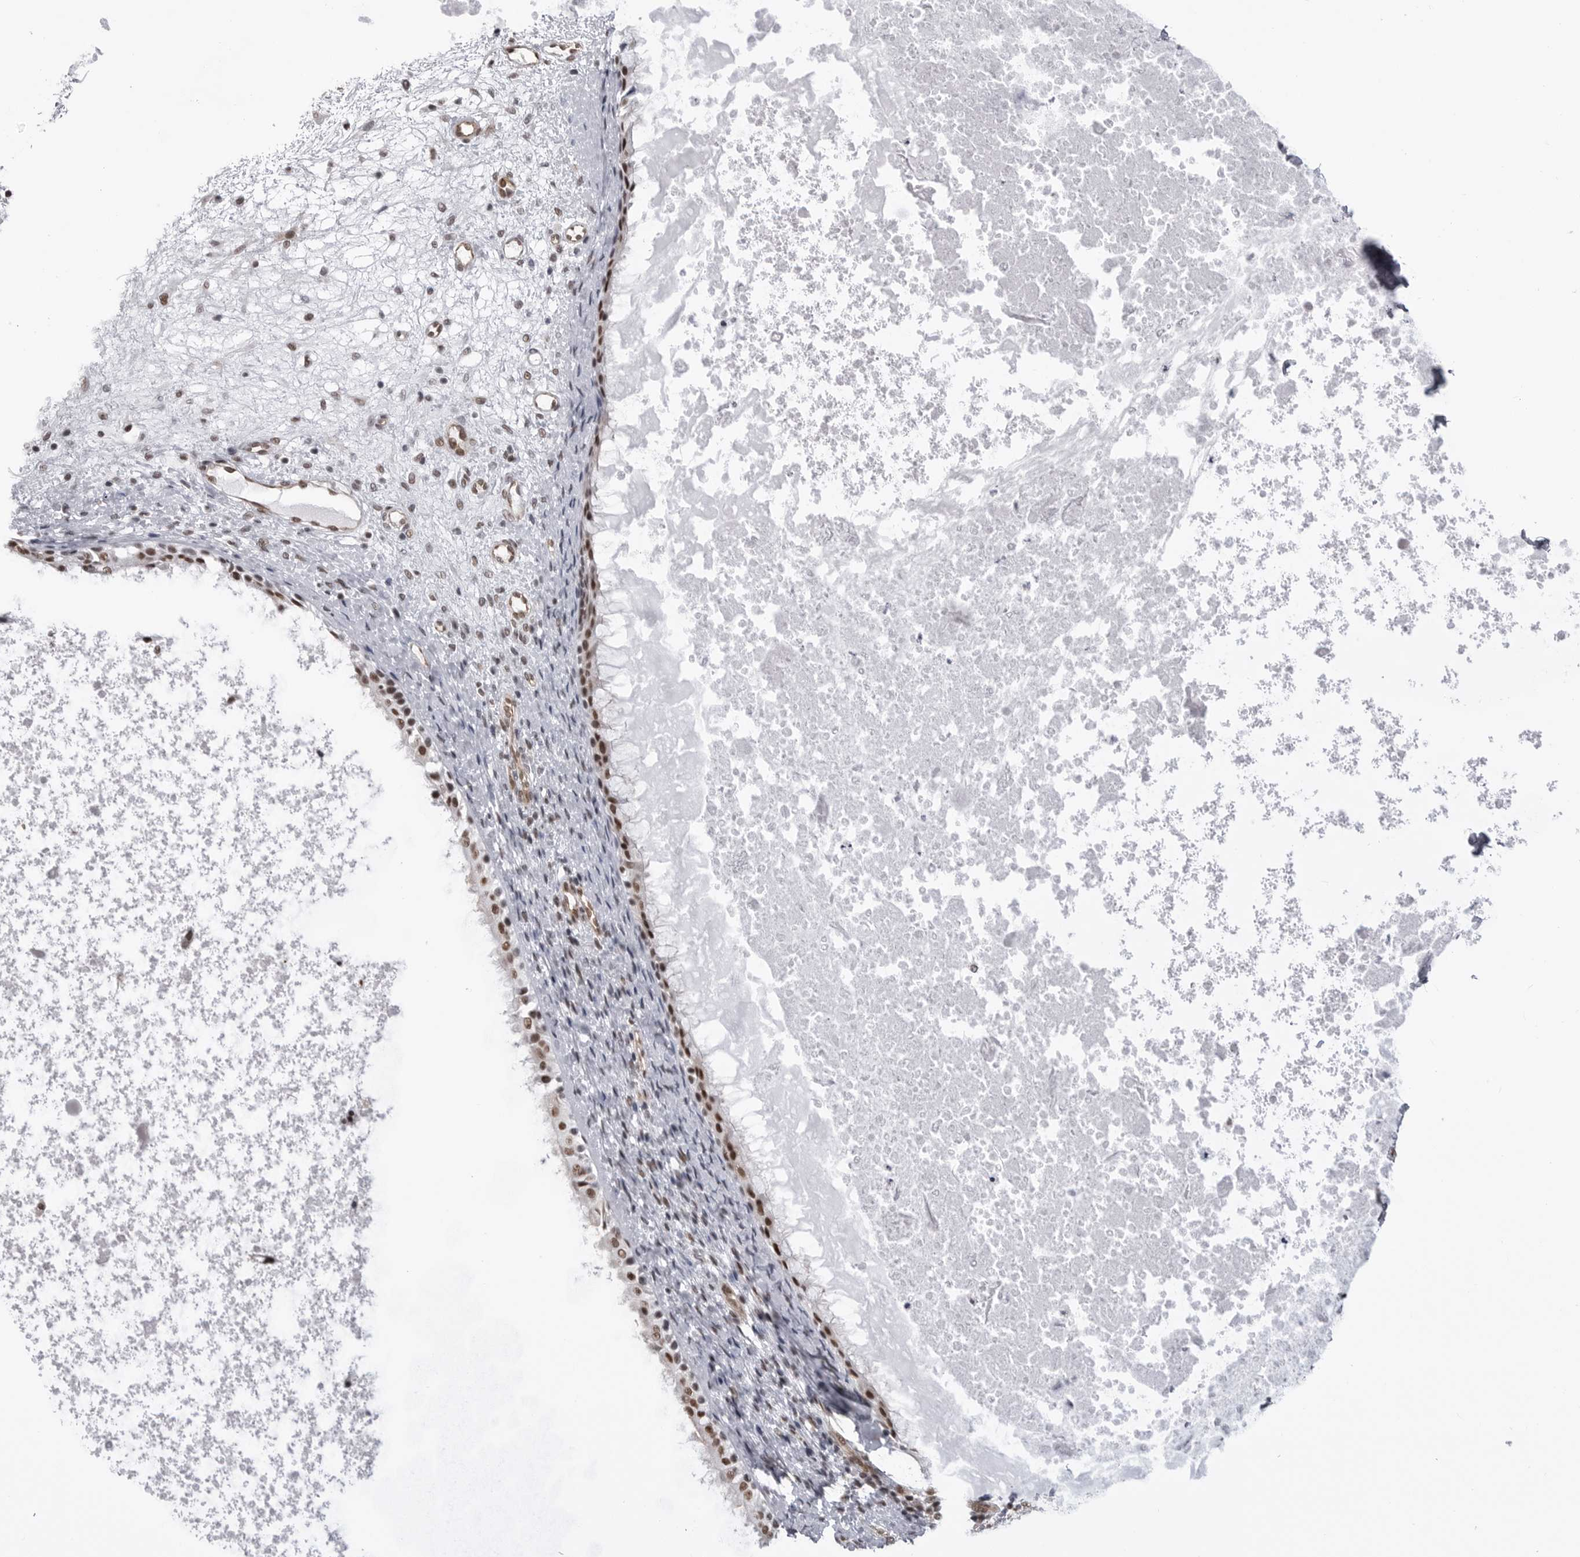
{"staining": {"intensity": "strong", "quantity": ">75%", "location": "nuclear"}, "tissue": "nasopharynx", "cell_type": "Respiratory epithelial cells", "image_type": "normal", "snomed": [{"axis": "morphology", "description": "Normal tissue, NOS"}, {"axis": "topography", "description": "Nasopharynx"}], "caption": "Unremarkable nasopharynx displays strong nuclear expression in about >75% of respiratory epithelial cells, visualized by immunohistochemistry. (Stains: DAB (3,3'-diaminobenzidine) in brown, nuclei in blue, Microscopy: brightfield microscopy at high magnification).", "gene": "RNF26", "patient": {"sex": "male", "age": 22}}